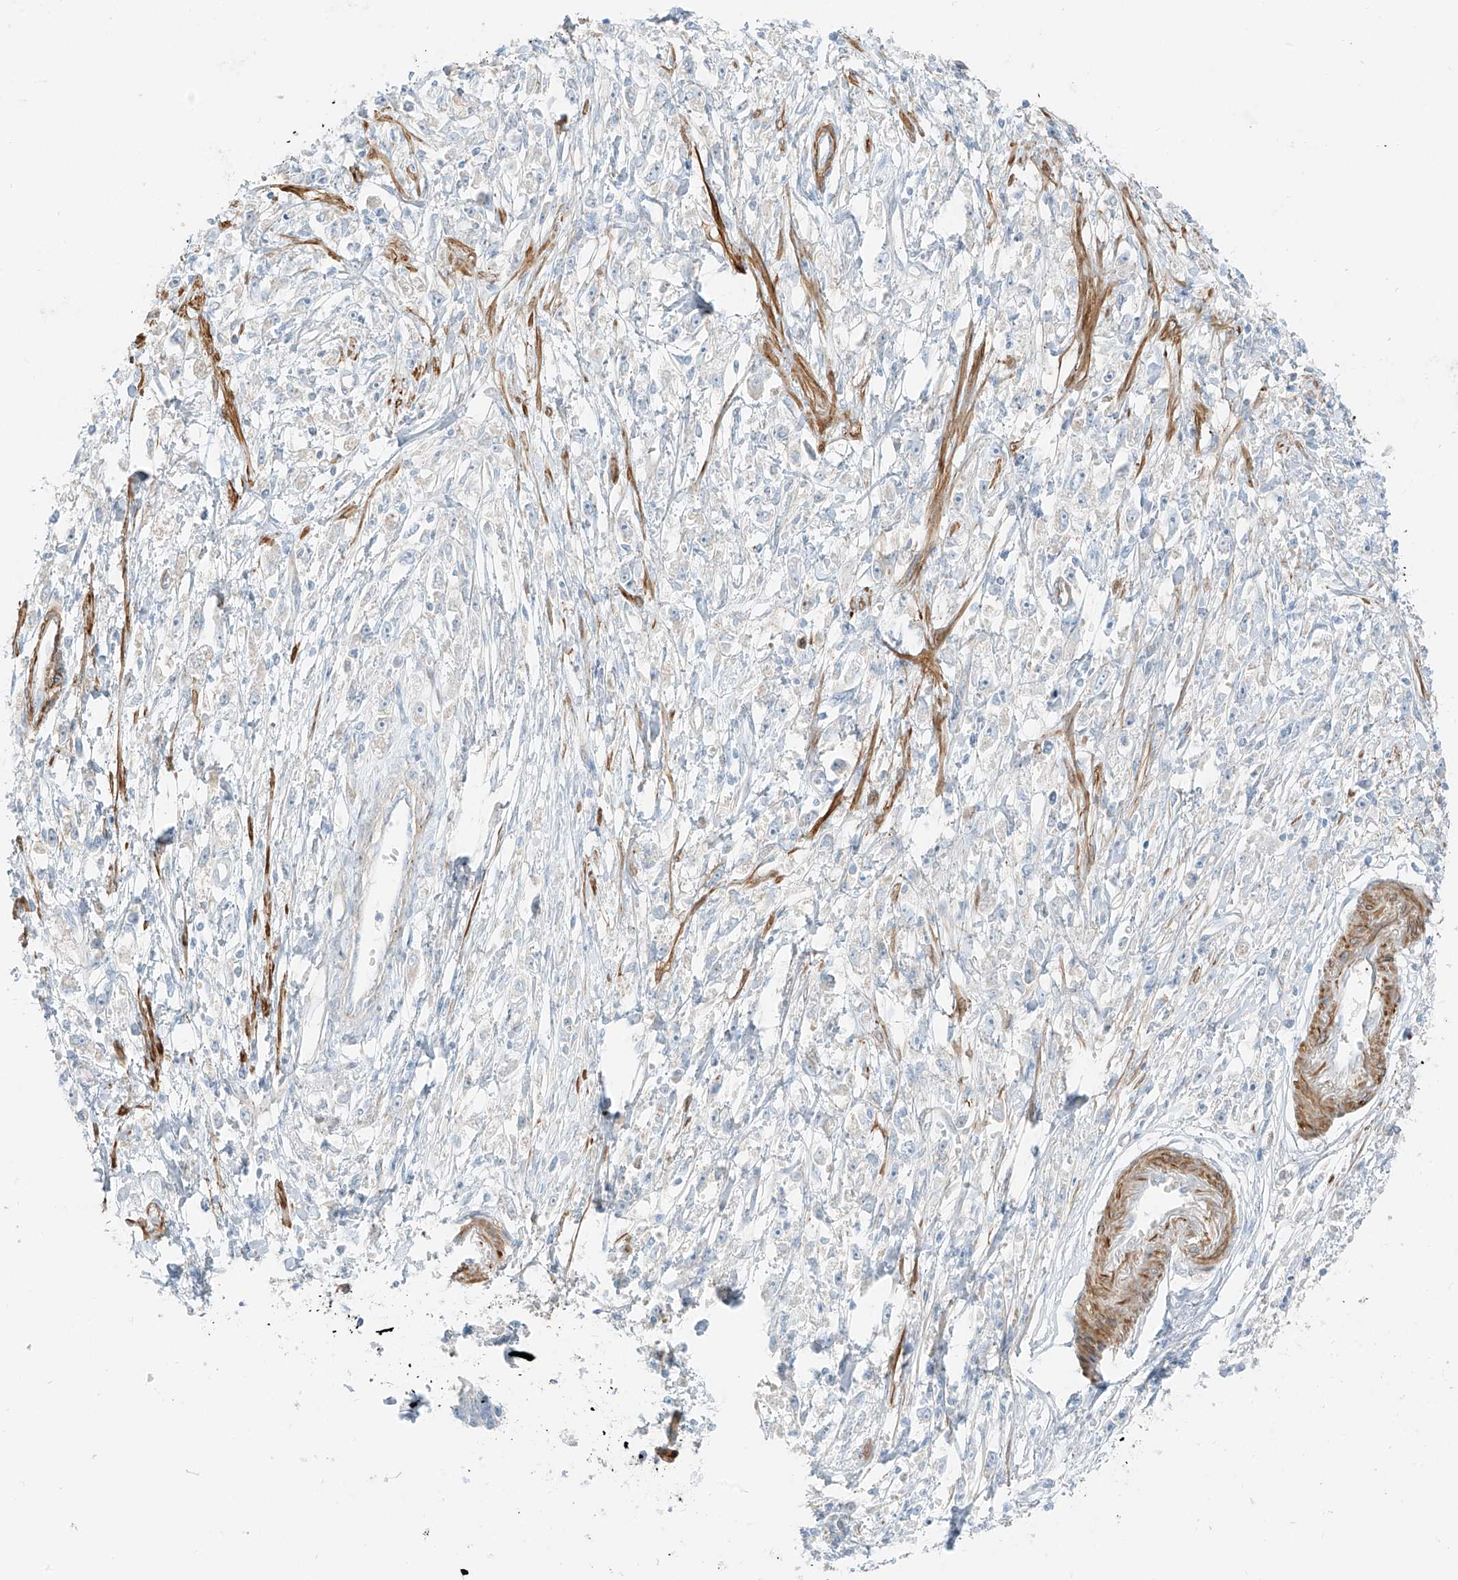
{"staining": {"intensity": "negative", "quantity": "none", "location": "none"}, "tissue": "stomach cancer", "cell_type": "Tumor cells", "image_type": "cancer", "snomed": [{"axis": "morphology", "description": "Adenocarcinoma, NOS"}, {"axis": "topography", "description": "Stomach"}], "caption": "The histopathology image reveals no significant expression in tumor cells of stomach adenocarcinoma.", "gene": "SMCP", "patient": {"sex": "female", "age": 59}}